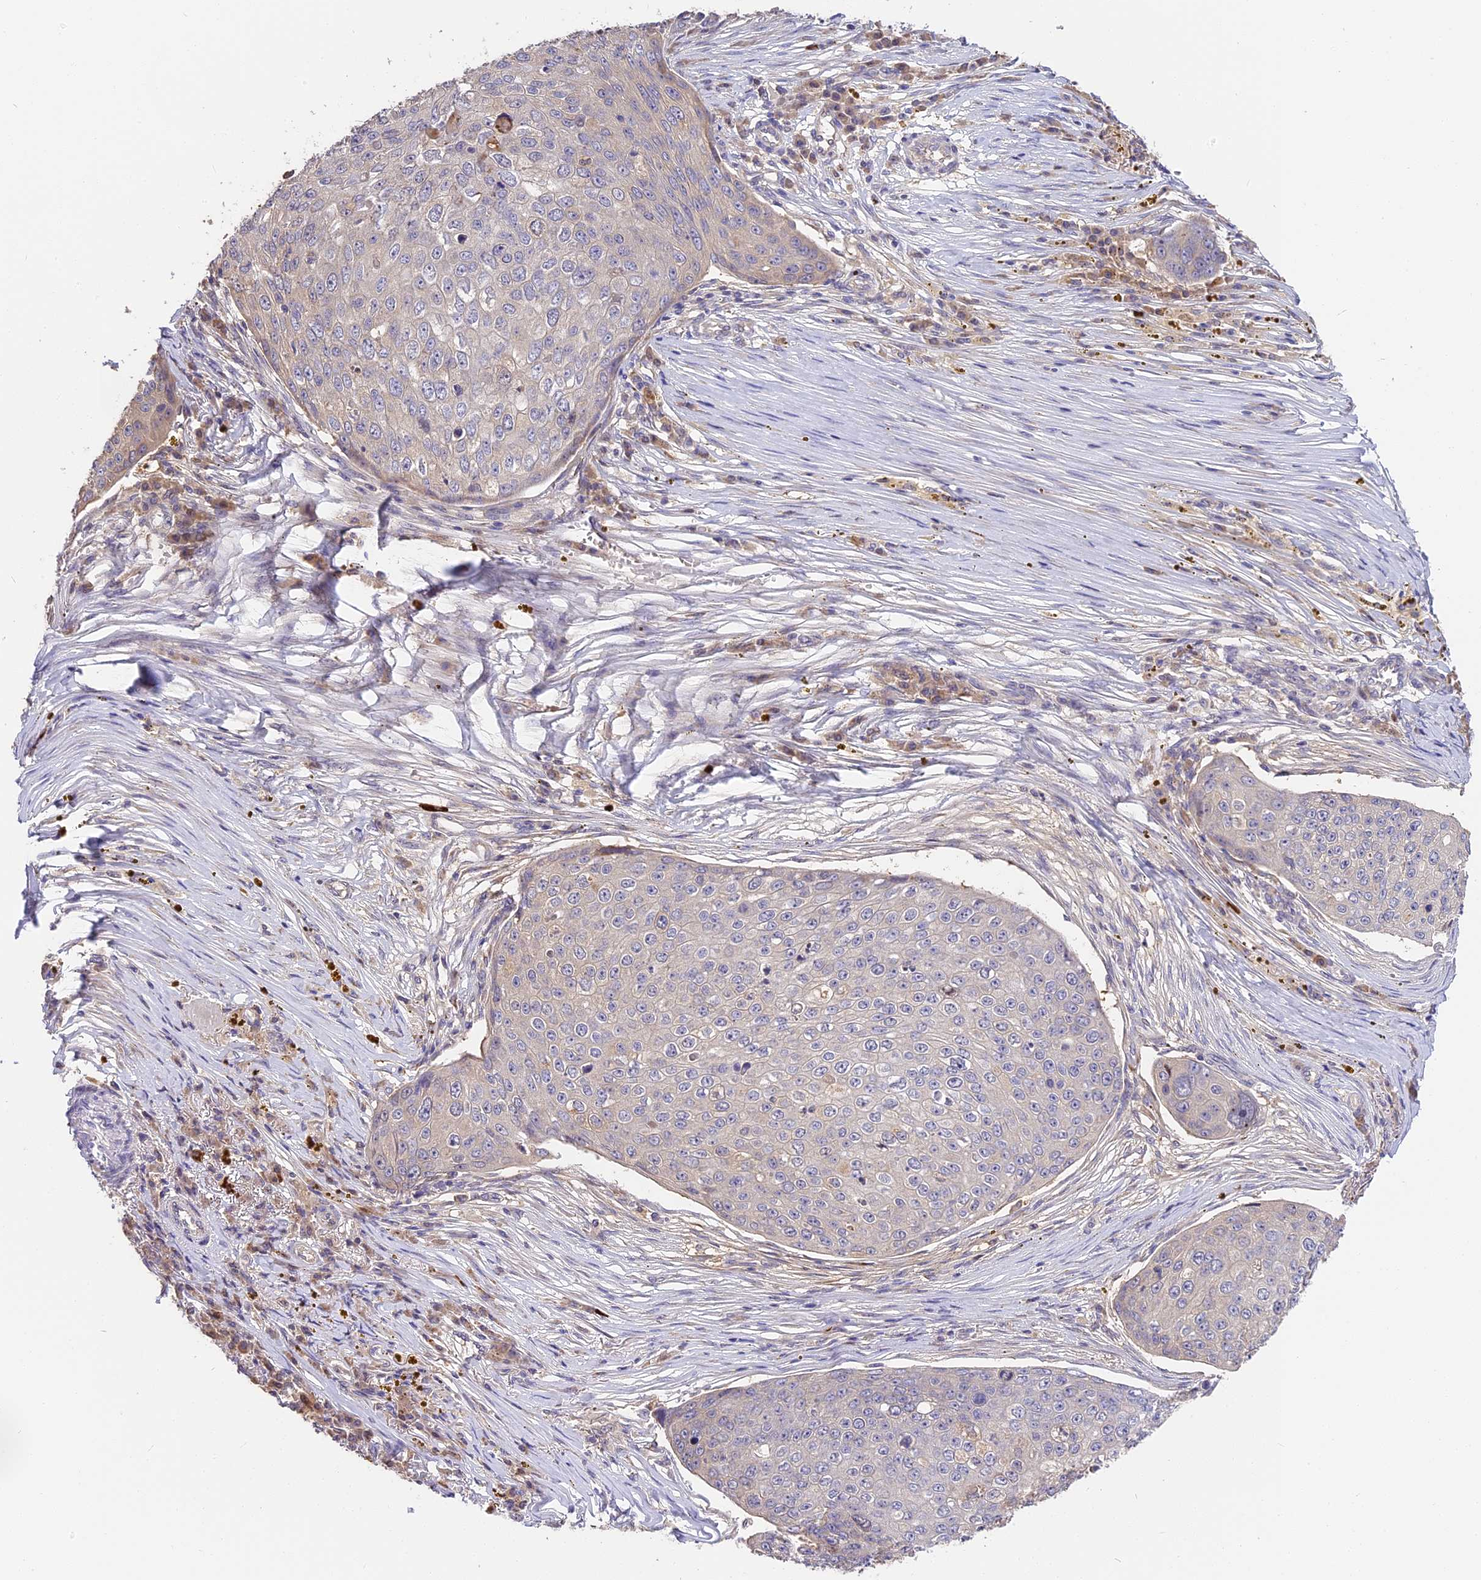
{"staining": {"intensity": "negative", "quantity": "none", "location": "none"}, "tissue": "skin cancer", "cell_type": "Tumor cells", "image_type": "cancer", "snomed": [{"axis": "morphology", "description": "Squamous cell carcinoma, NOS"}, {"axis": "topography", "description": "Skin"}], "caption": "Immunohistochemical staining of human skin cancer demonstrates no significant staining in tumor cells.", "gene": "BSCL2", "patient": {"sex": "male", "age": 71}}